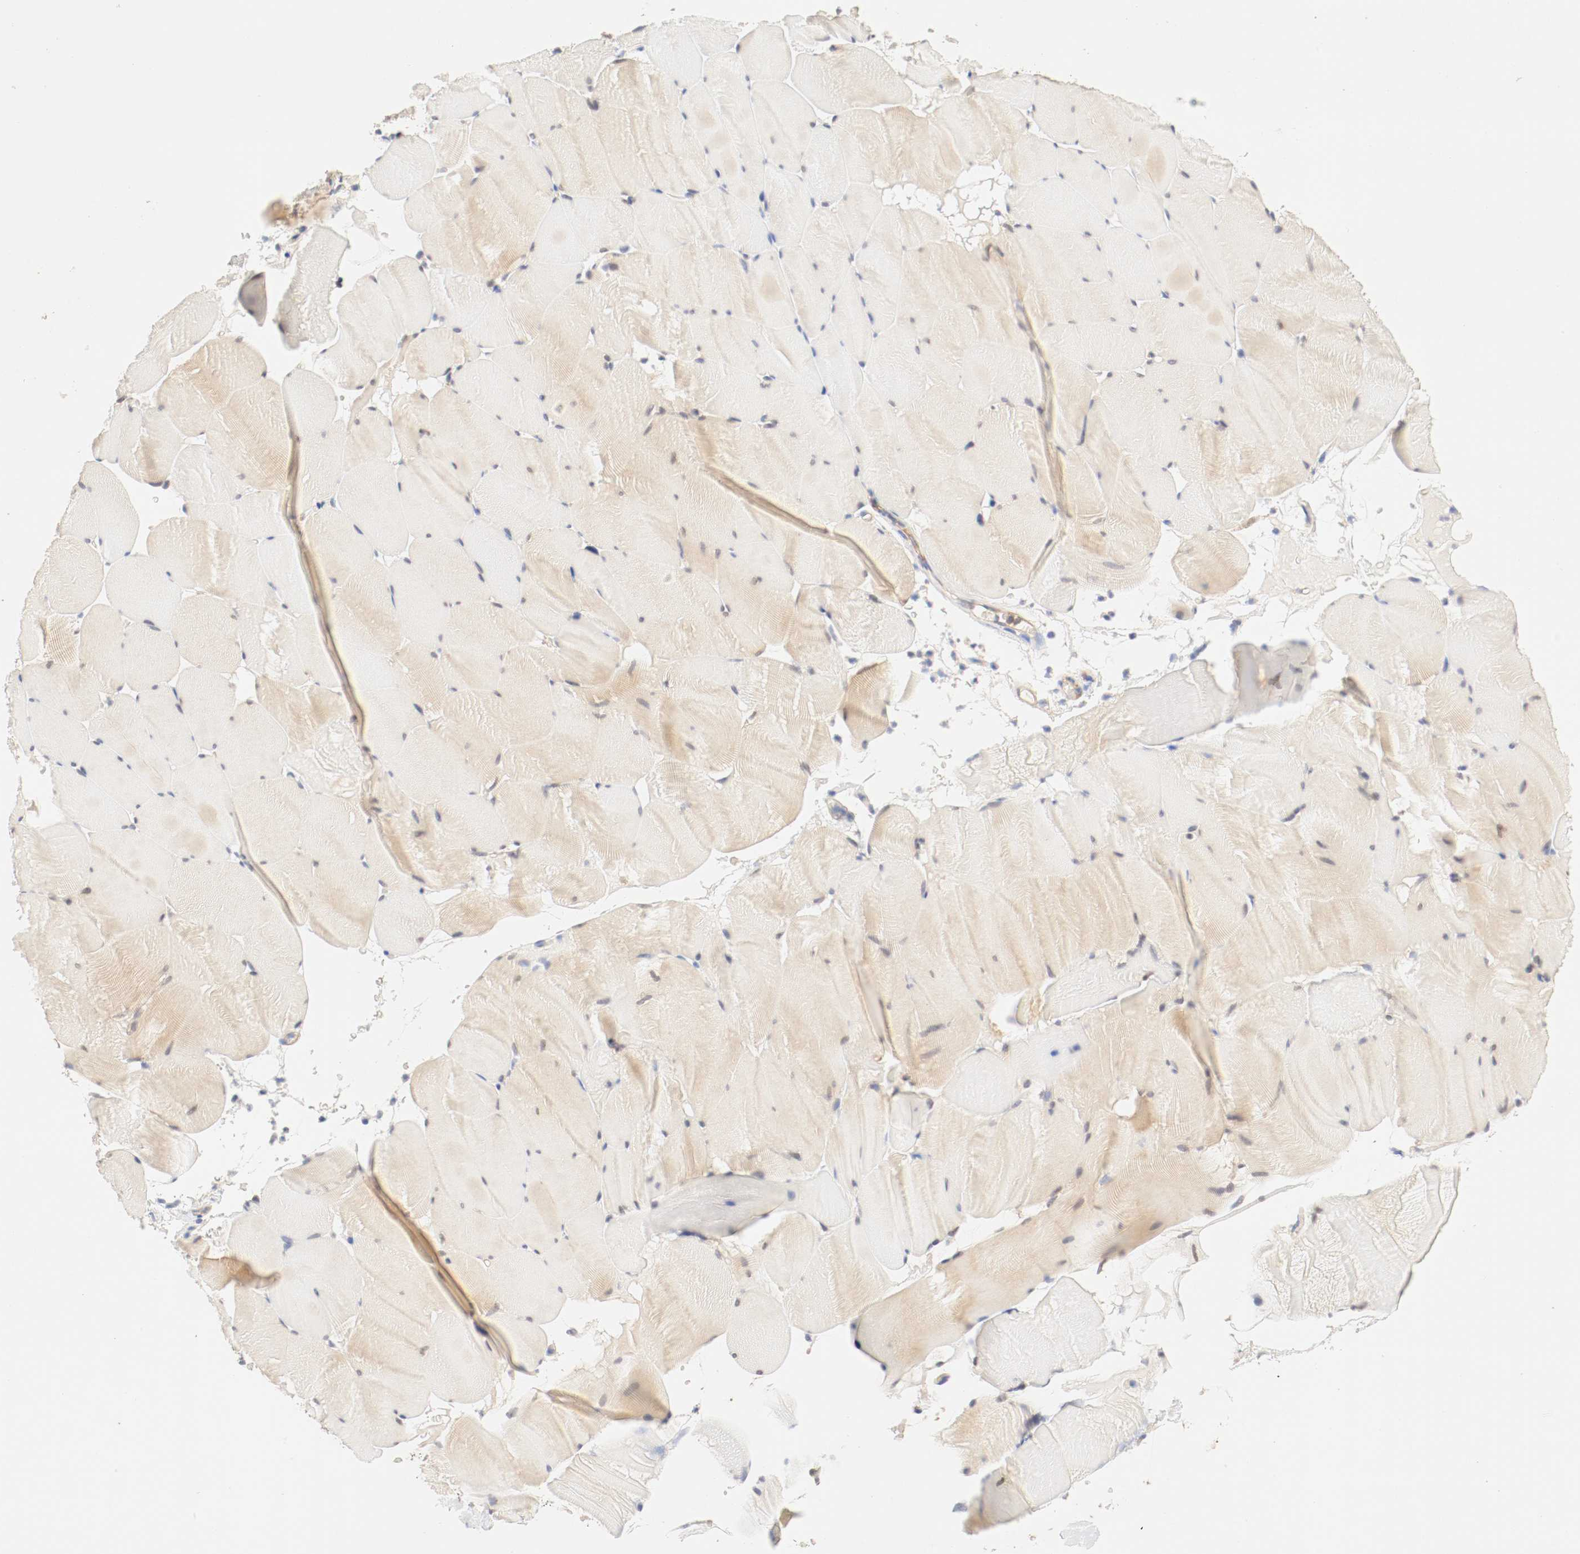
{"staining": {"intensity": "weak", "quantity": "25%-75%", "location": "cytoplasmic/membranous"}, "tissue": "skeletal muscle", "cell_type": "Myocytes", "image_type": "normal", "snomed": [{"axis": "morphology", "description": "Normal tissue, NOS"}, {"axis": "topography", "description": "Skeletal muscle"}], "caption": "The immunohistochemical stain labels weak cytoplasmic/membranous staining in myocytes of benign skeletal muscle. (IHC, brightfield microscopy, high magnification).", "gene": "GIT1", "patient": {"sex": "male", "age": 62}}